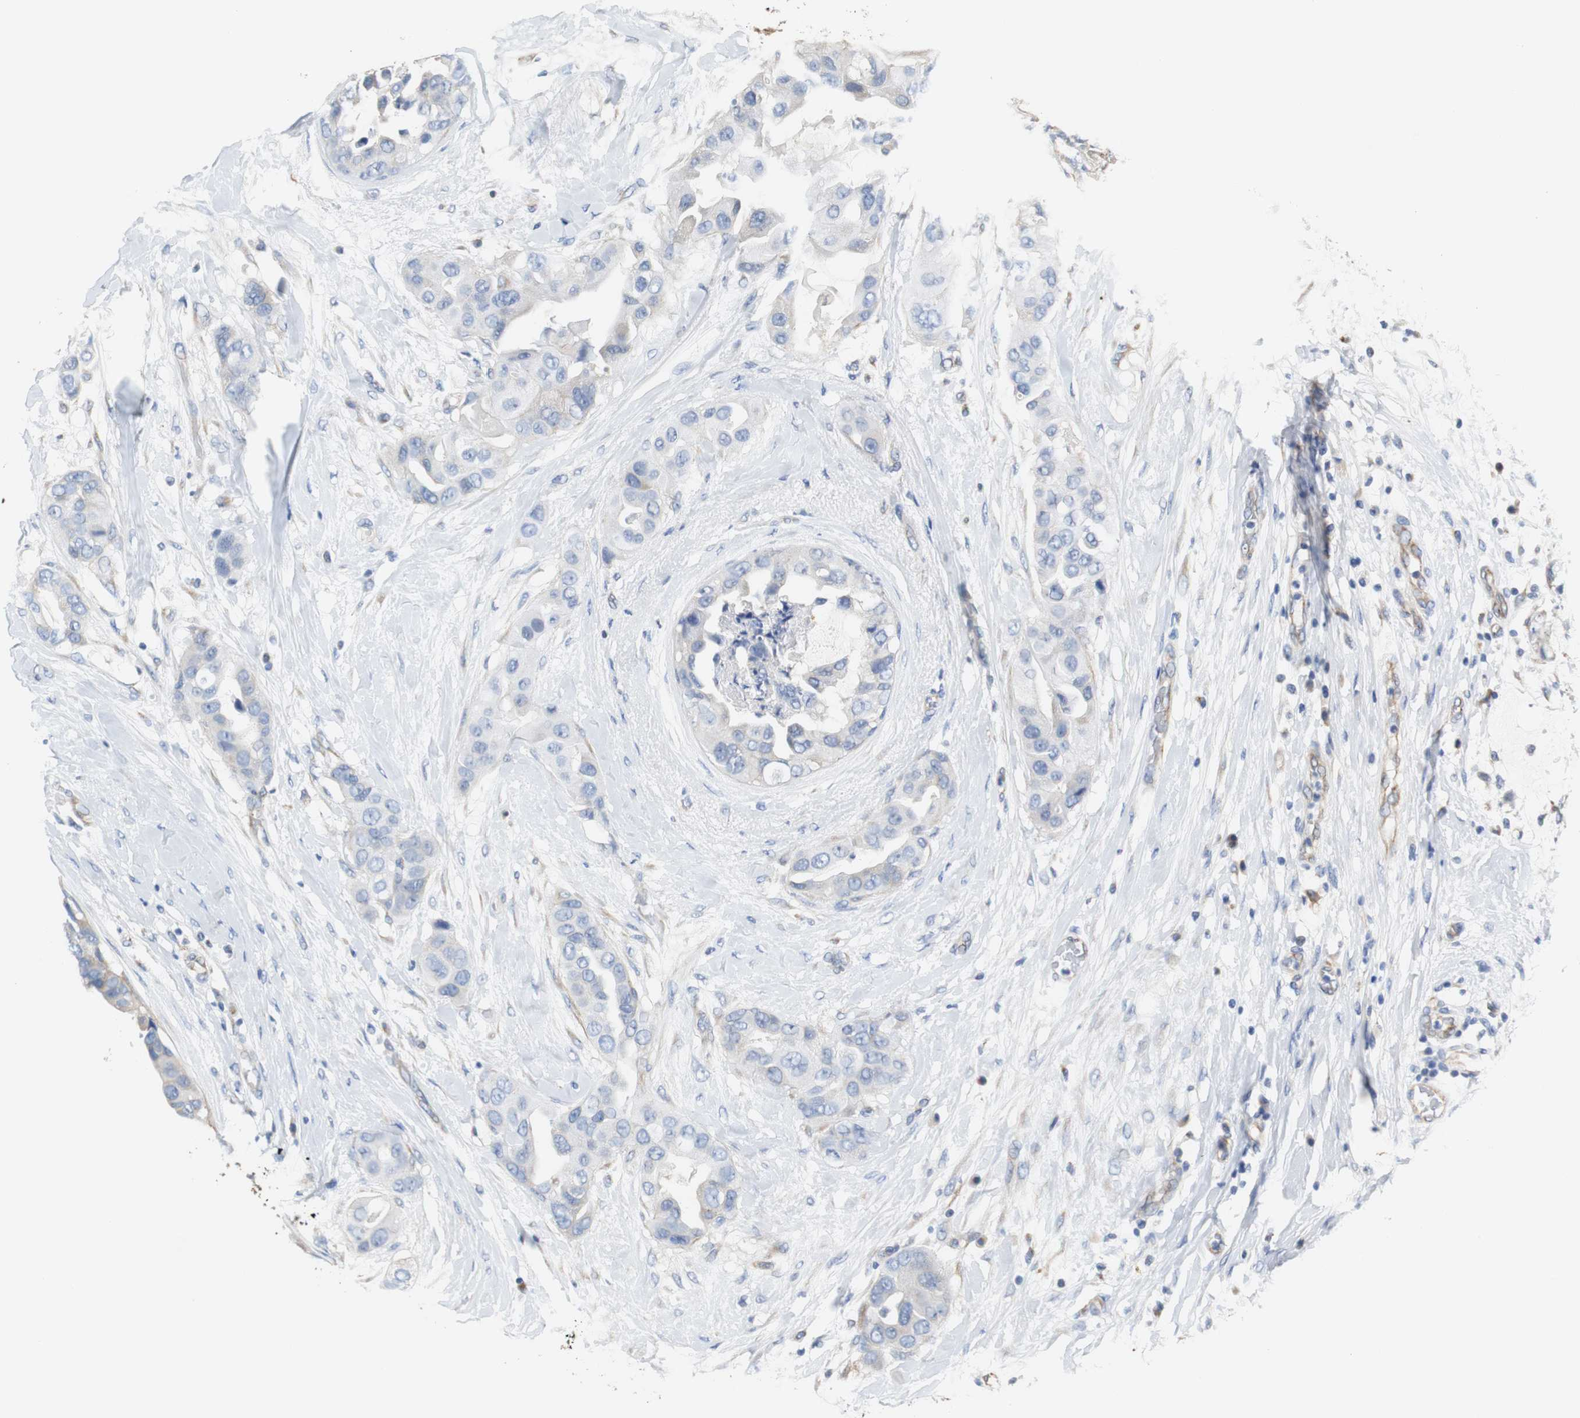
{"staining": {"intensity": "negative", "quantity": "none", "location": "none"}, "tissue": "breast cancer", "cell_type": "Tumor cells", "image_type": "cancer", "snomed": [{"axis": "morphology", "description": "Duct carcinoma"}, {"axis": "topography", "description": "Breast"}], "caption": "Tumor cells show no significant protein positivity in invasive ductal carcinoma (breast).", "gene": "PCK1", "patient": {"sex": "female", "age": 40}}